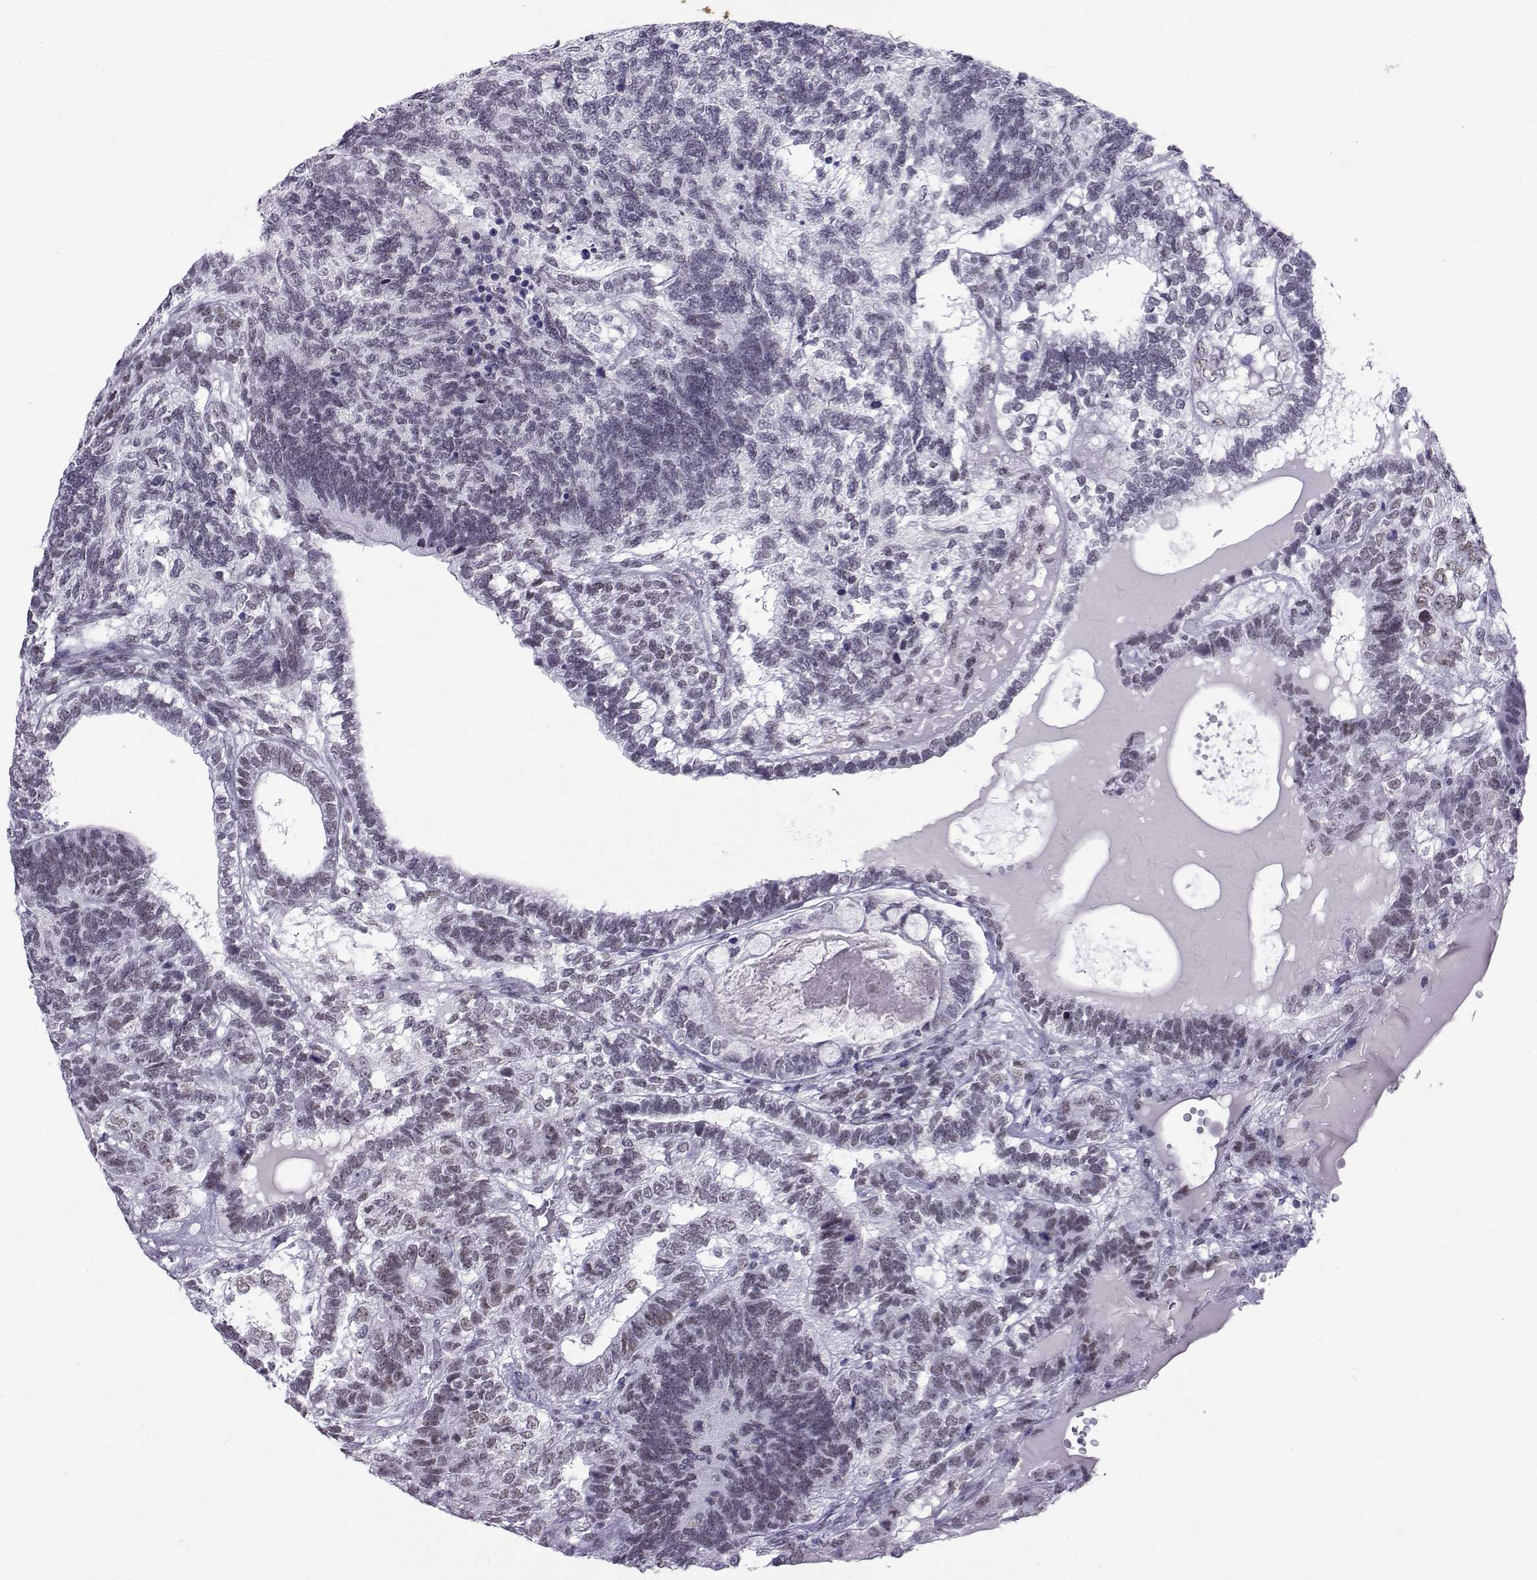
{"staining": {"intensity": "weak", "quantity": "<25%", "location": "nuclear"}, "tissue": "testis cancer", "cell_type": "Tumor cells", "image_type": "cancer", "snomed": [{"axis": "morphology", "description": "Seminoma, NOS"}, {"axis": "morphology", "description": "Carcinoma, Embryonal, NOS"}, {"axis": "topography", "description": "Testis"}], "caption": "The immunohistochemistry (IHC) micrograph has no significant staining in tumor cells of testis seminoma tissue. (Brightfield microscopy of DAB immunohistochemistry at high magnification).", "gene": "LORICRIN", "patient": {"sex": "male", "age": 41}}